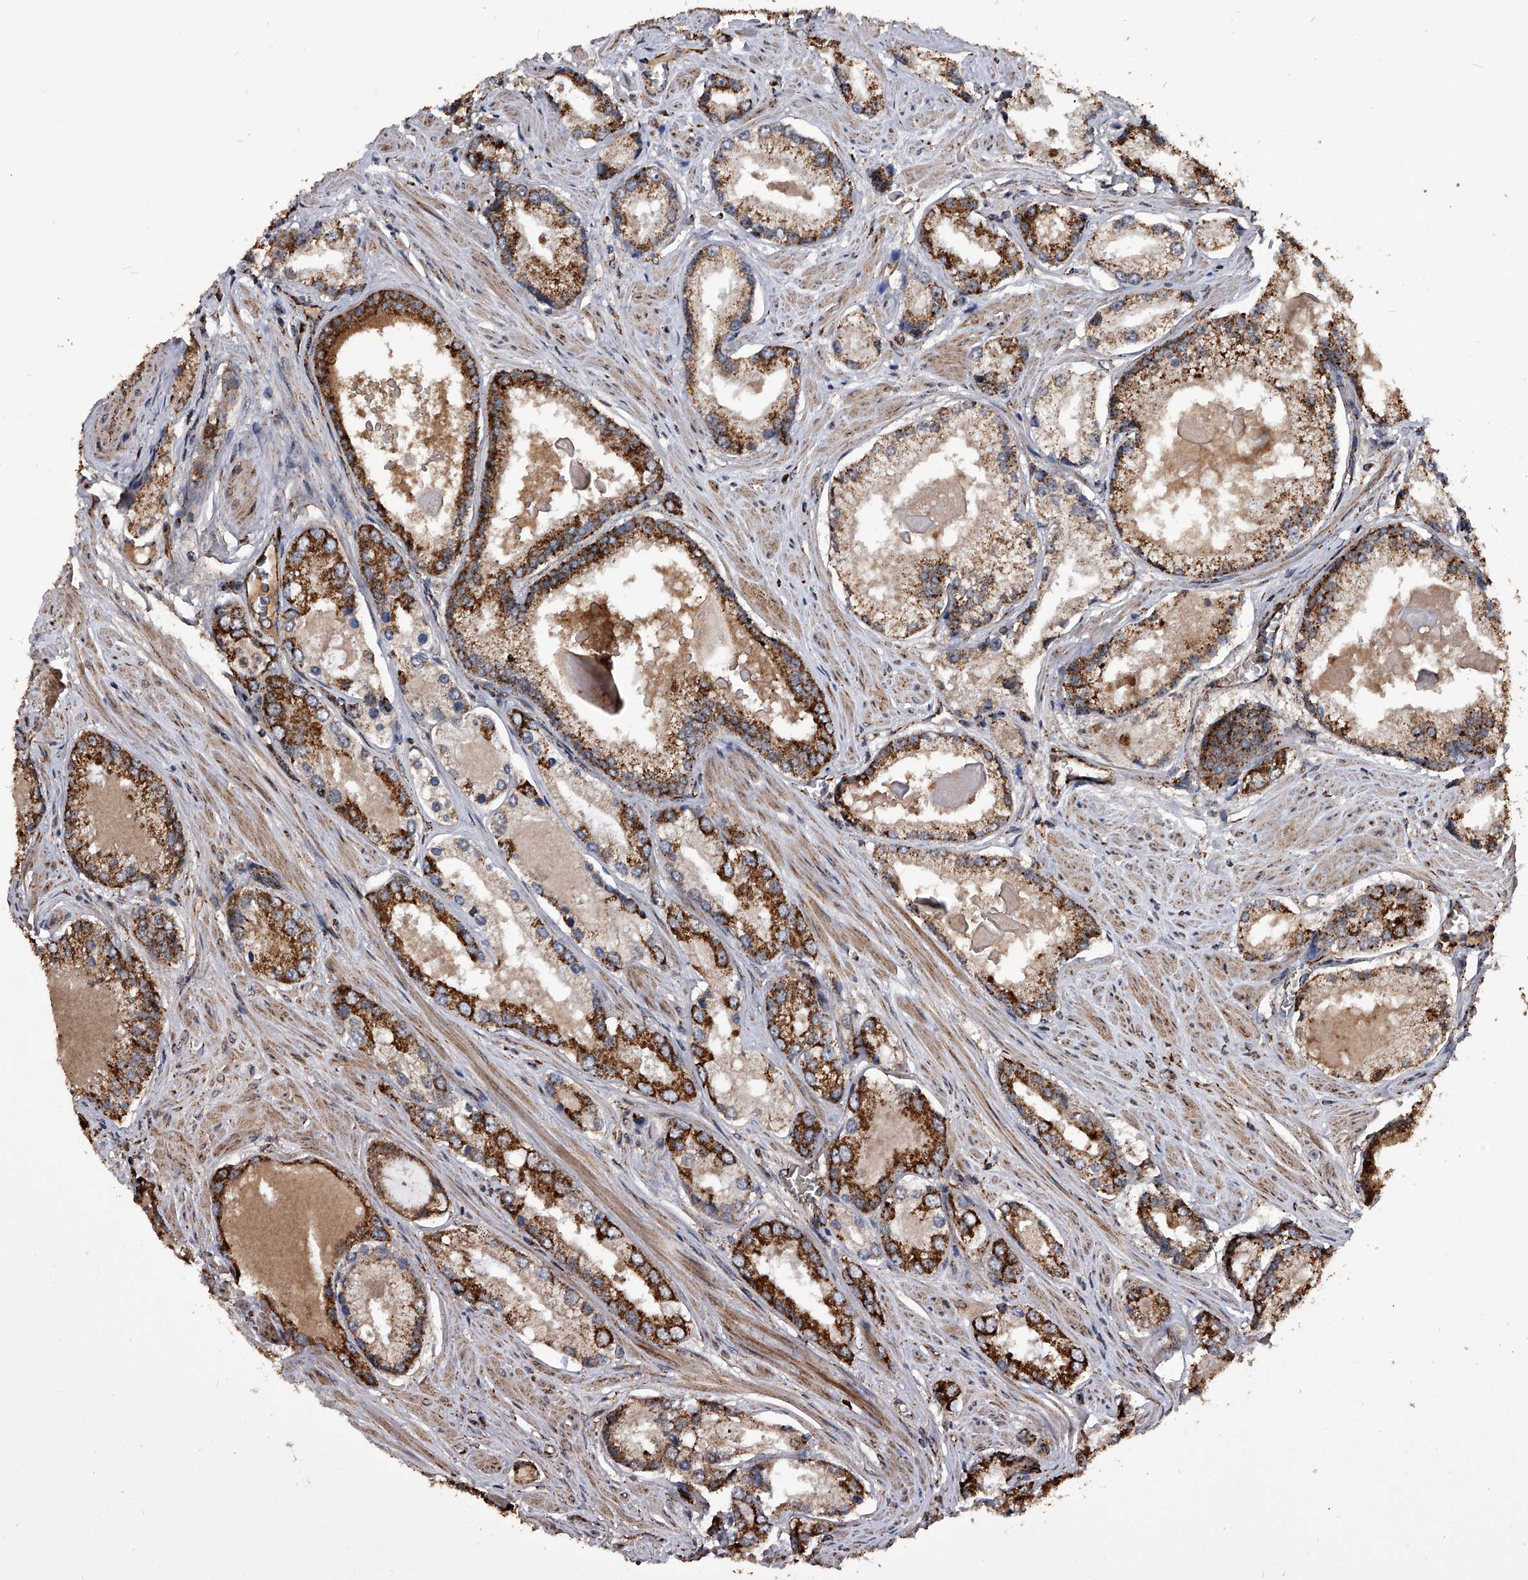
{"staining": {"intensity": "strong", "quantity": "25%-75%", "location": "cytoplasmic/membranous"}, "tissue": "prostate cancer", "cell_type": "Tumor cells", "image_type": "cancer", "snomed": [{"axis": "morphology", "description": "Adenocarcinoma, Low grade"}, {"axis": "topography", "description": "Prostate"}], "caption": "Immunohistochemistry (IHC) (DAB) staining of human adenocarcinoma (low-grade) (prostate) exhibits strong cytoplasmic/membranous protein expression in approximately 25%-75% of tumor cells.", "gene": "SMPDL3A", "patient": {"sex": "male", "age": 54}}